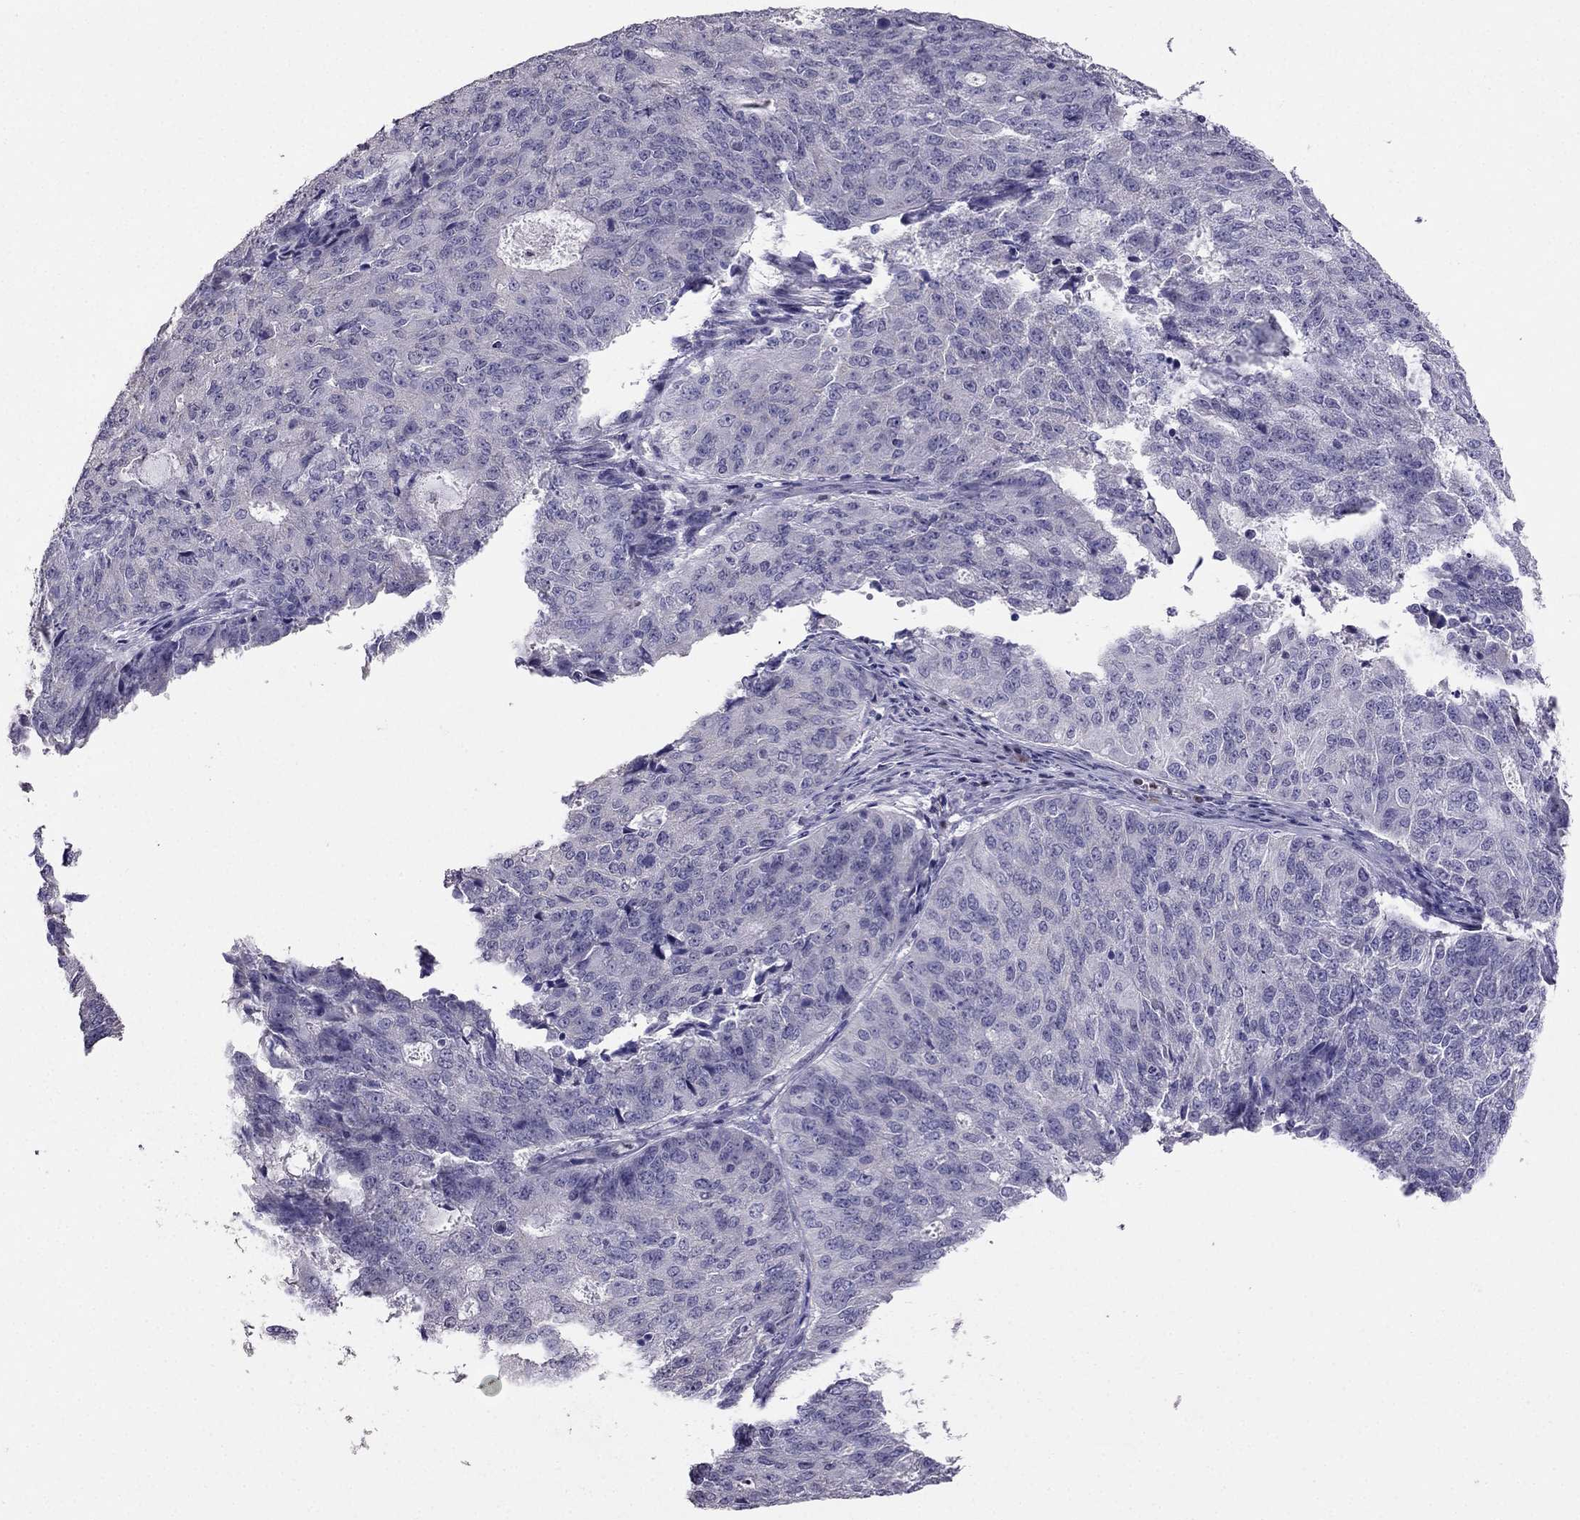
{"staining": {"intensity": "negative", "quantity": "none", "location": "none"}, "tissue": "endometrial cancer", "cell_type": "Tumor cells", "image_type": "cancer", "snomed": [{"axis": "morphology", "description": "Adenocarcinoma, NOS"}, {"axis": "topography", "description": "Endometrium"}], "caption": "An immunohistochemistry image of endometrial cancer is shown. There is no staining in tumor cells of endometrial cancer. (IHC, brightfield microscopy, high magnification).", "gene": "ARID3A", "patient": {"sex": "female", "age": 82}}